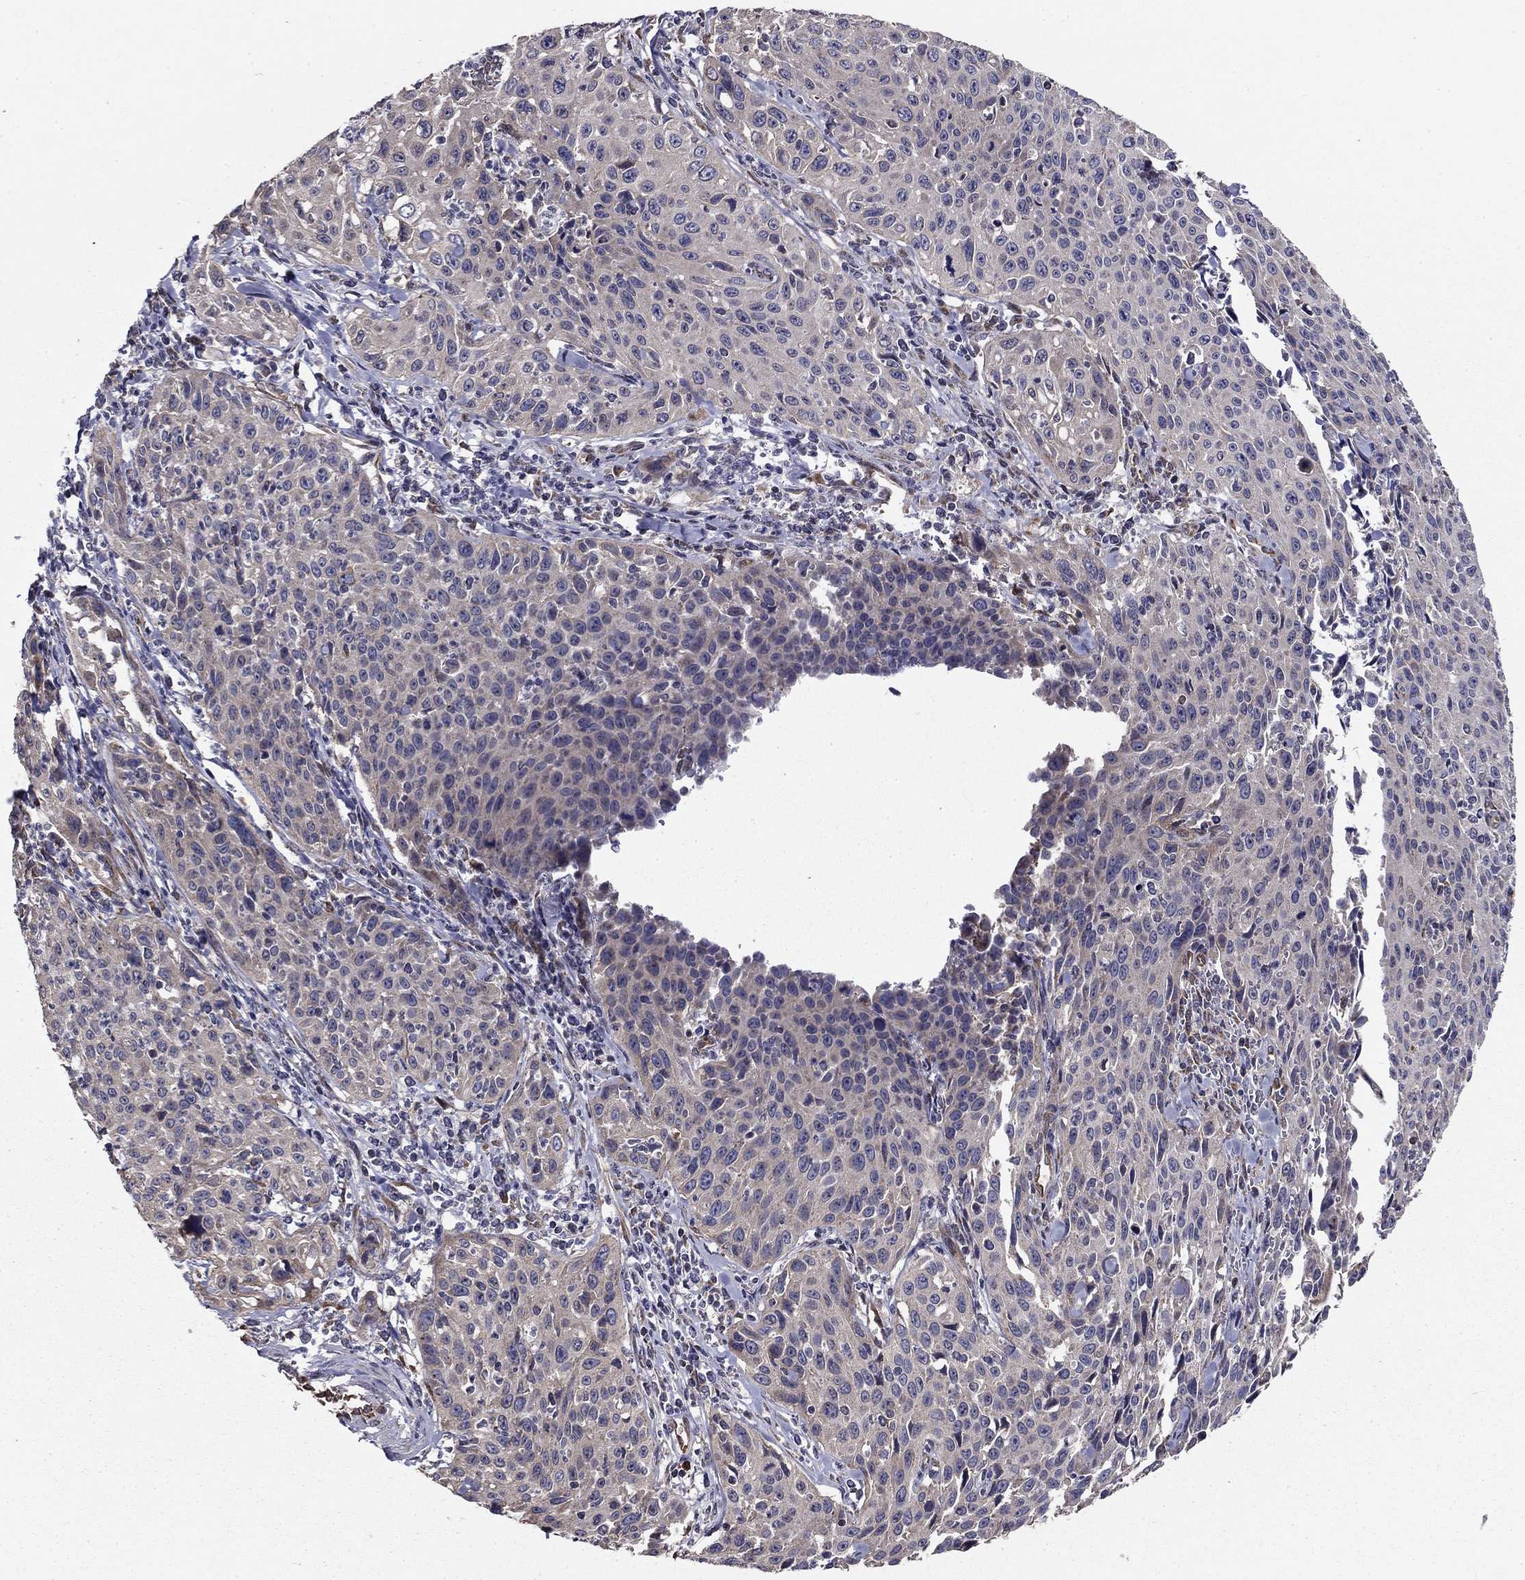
{"staining": {"intensity": "negative", "quantity": "none", "location": "none"}, "tissue": "cervical cancer", "cell_type": "Tumor cells", "image_type": "cancer", "snomed": [{"axis": "morphology", "description": "Squamous cell carcinoma, NOS"}, {"axis": "topography", "description": "Cervix"}], "caption": "Image shows no protein expression in tumor cells of cervical cancer tissue.", "gene": "NKIRAS1", "patient": {"sex": "female", "age": 26}}